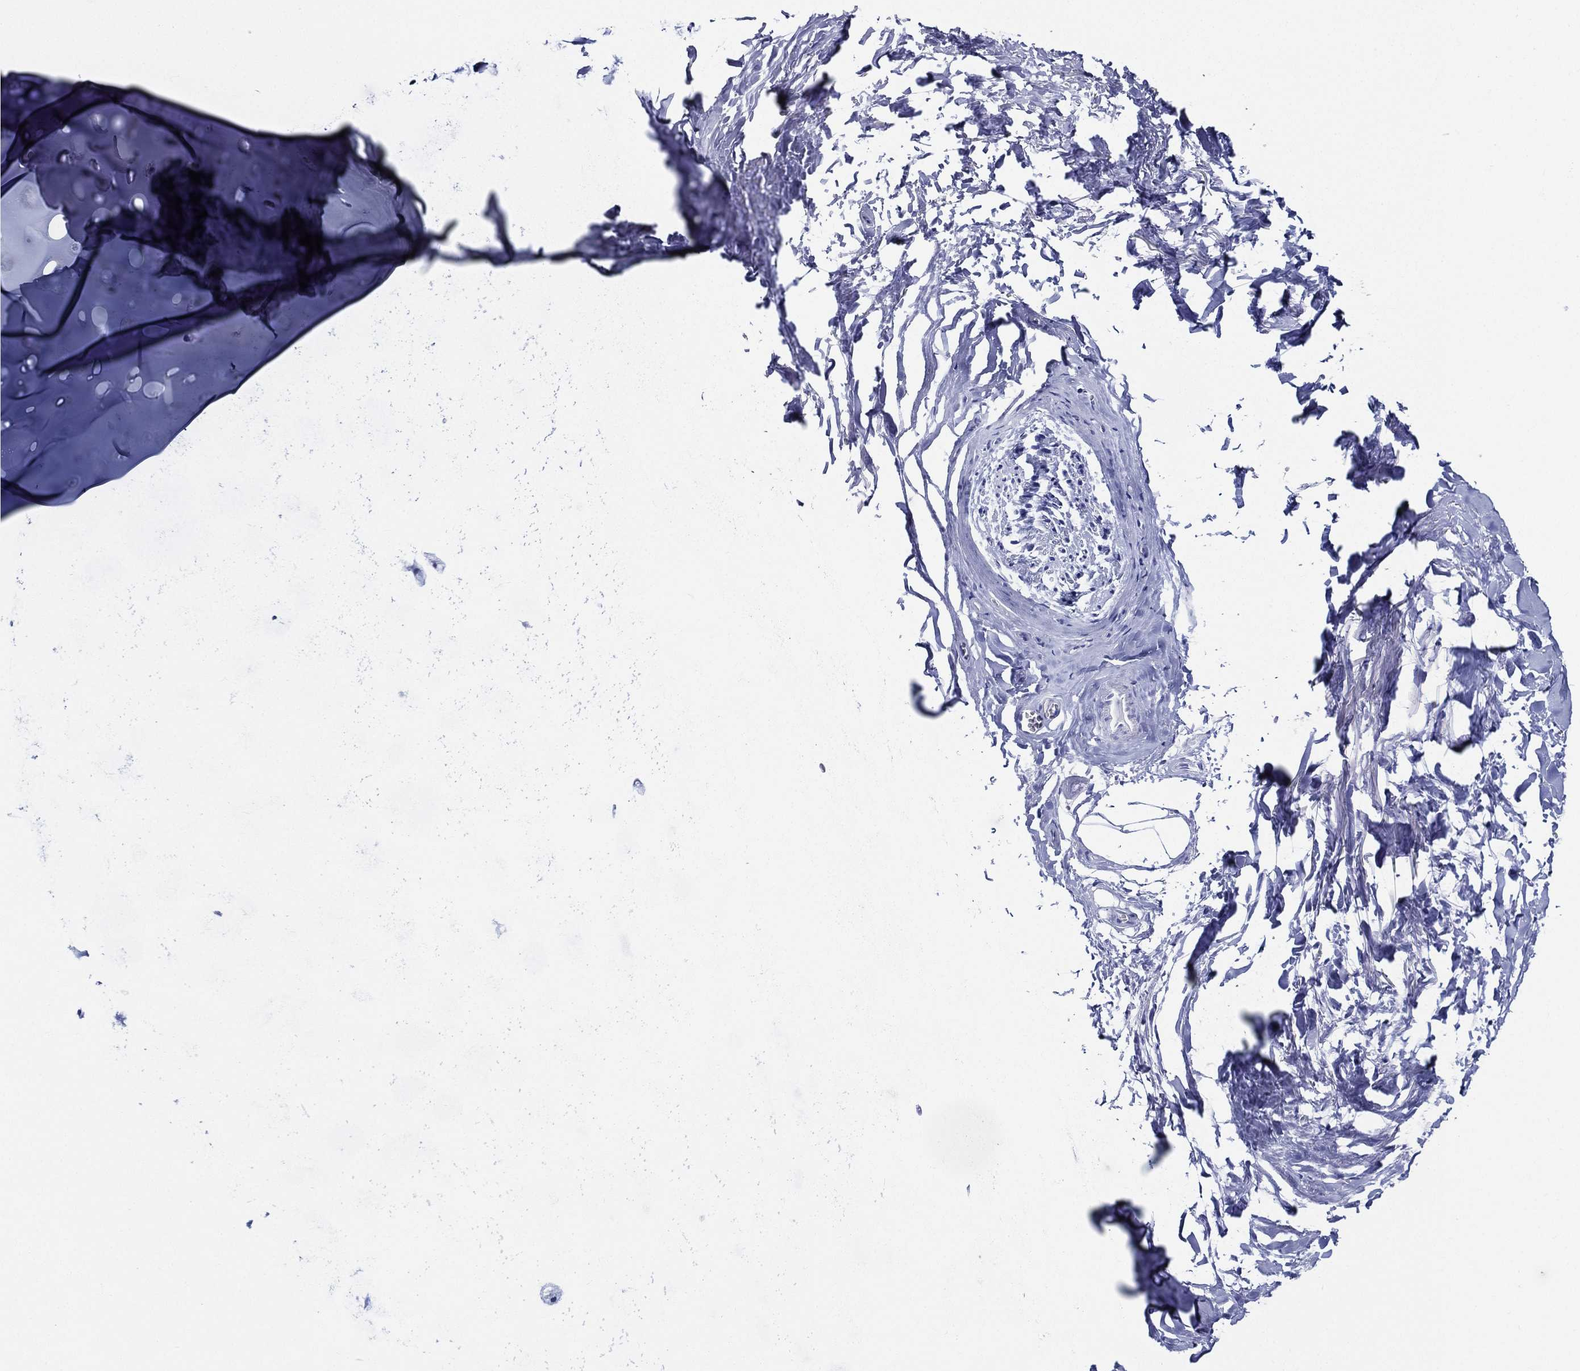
{"staining": {"intensity": "negative", "quantity": "none", "location": "none"}, "tissue": "adipose tissue", "cell_type": "Adipocytes", "image_type": "normal", "snomed": [{"axis": "morphology", "description": "Normal tissue, NOS"}, {"axis": "morphology", "description": "Squamous cell carcinoma, NOS"}, {"axis": "topography", "description": "Cartilage tissue"}, {"axis": "topography", "description": "Lung"}], "caption": "An immunohistochemistry (IHC) photomicrograph of benign adipose tissue is shown. There is no staining in adipocytes of adipose tissue.", "gene": "NEDD9", "patient": {"sex": "male", "age": 66}}